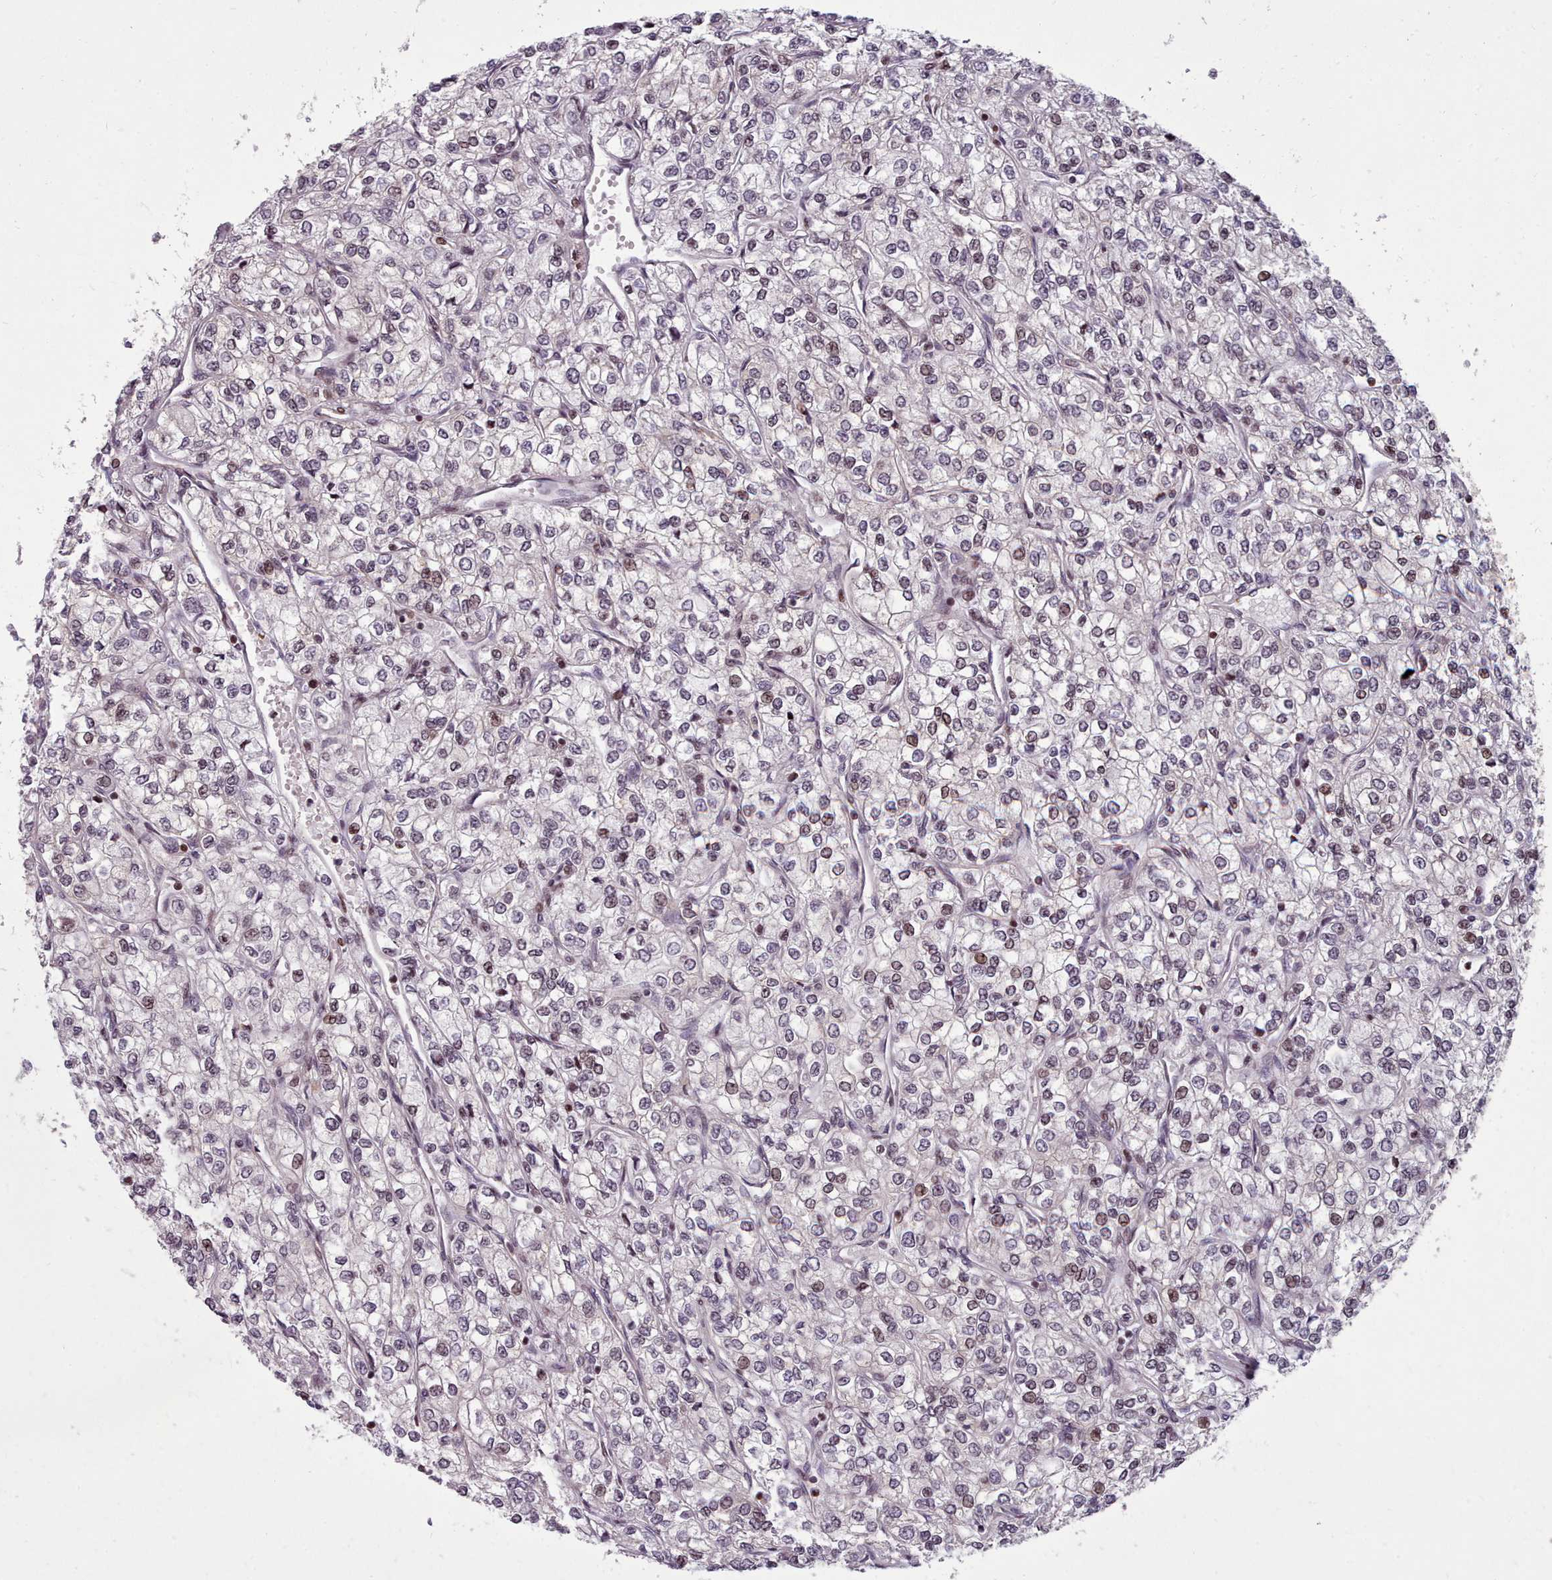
{"staining": {"intensity": "weak", "quantity": "25%-75%", "location": "nuclear"}, "tissue": "renal cancer", "cell_type": "Tumor cells", "image_type": "cancer", "snomed": [{"axis": "morphology", "description": "Adenocarcinoma, NOS"}, {"axis": "topography", "description": "Kidney"}], "caption": "A brown stain shows weak nuclear expression of a protein in human renal cancer (adenocarcinoma) tumor cells.", "gene": "ENSA", "patient": {"sex": "male", "age": 80}}